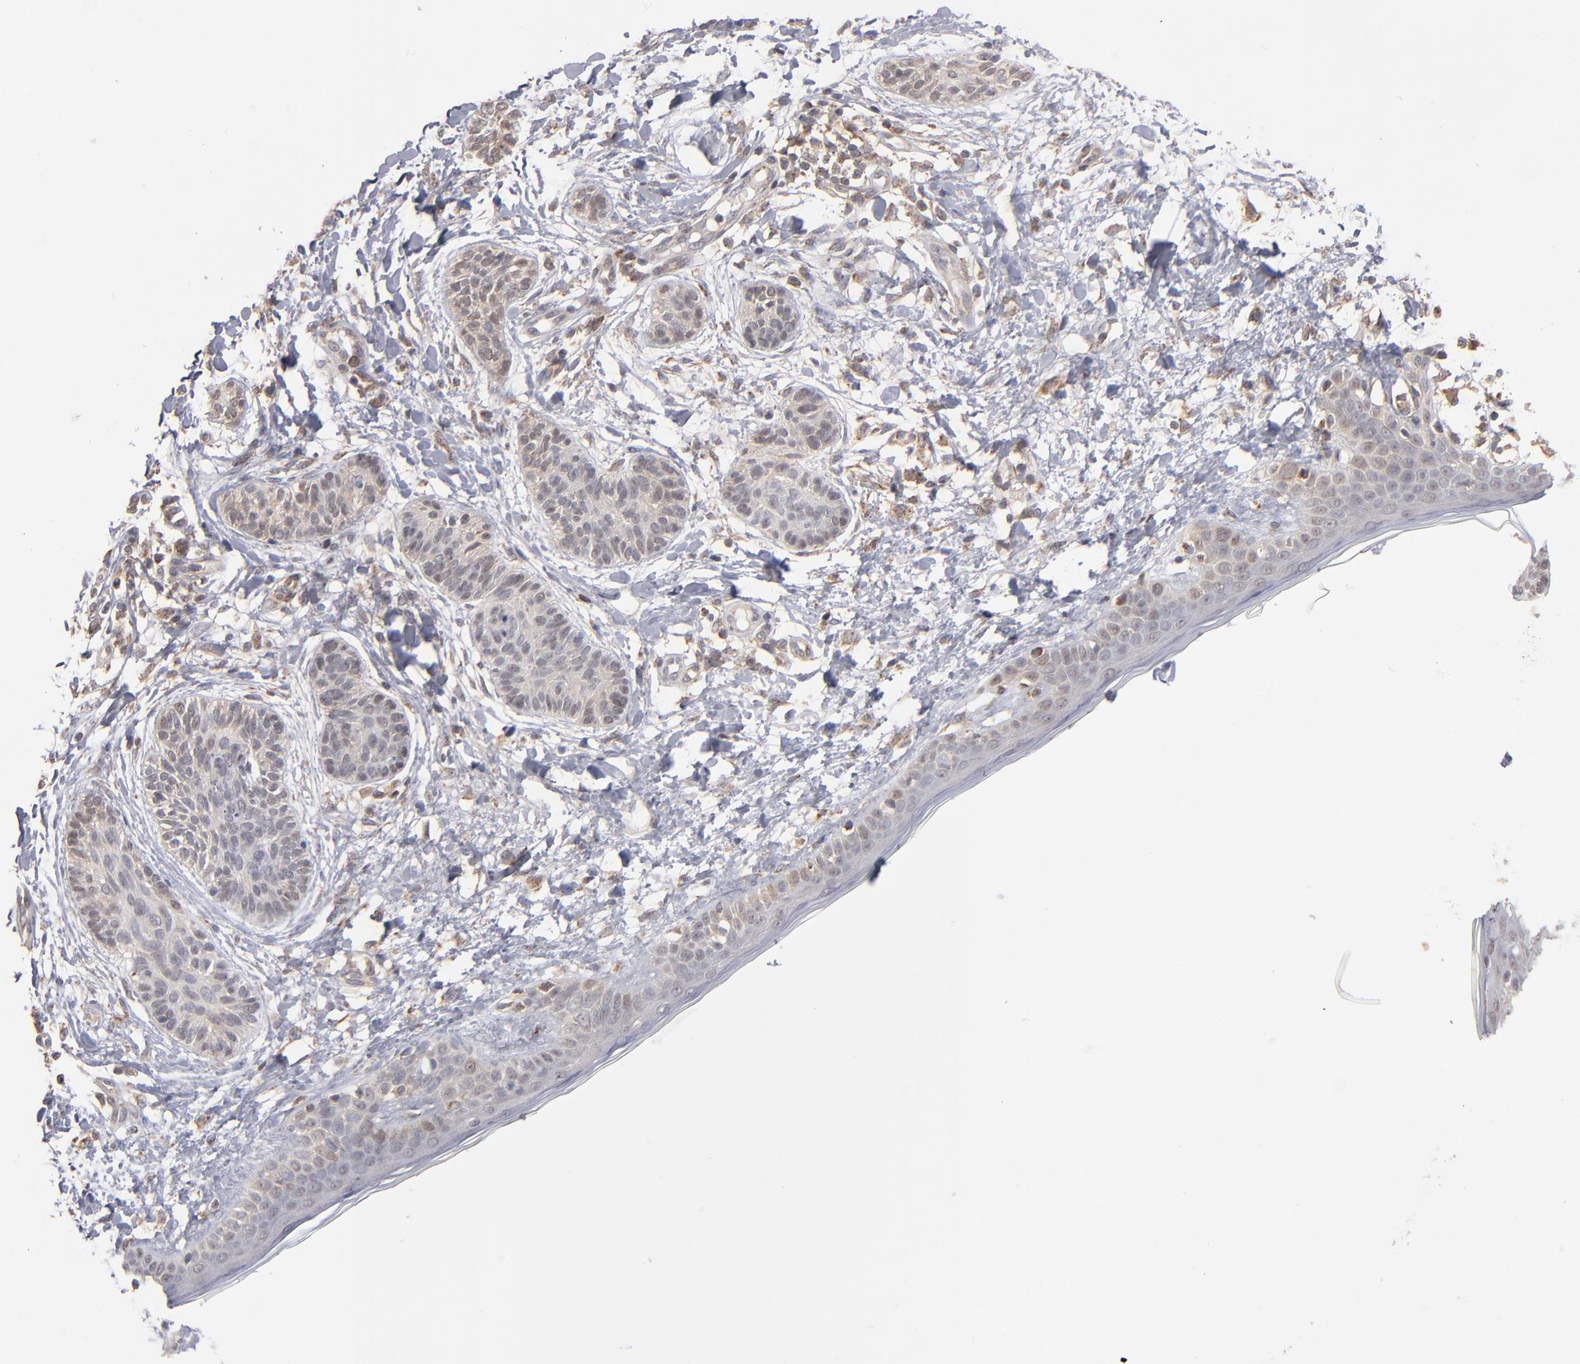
{"staining": {"intensity": "weak", "quantity": "<25%", "location": "cytoplasmic/membranous,nuclear"}, "tissue": "skin cancer", "cell_type": "Tumor cells", "image_type": "cancer", "snomed": [{"axis": "morphology", "description": "Normal tissue, NOS"}, {"axis": "morphology", "description": "Basal cell carcinoma"}, {"axis": "topography", "description": "Skin"}], "caption": "Immunohistochemistry photomicrograph of human skin cancer (basal cell carcinoma) stained for a protein (brown), which exhibits no positivity in tumor cells.", "gene": "MIPOL1", "patient": {"sex": "male", "age": 63}}